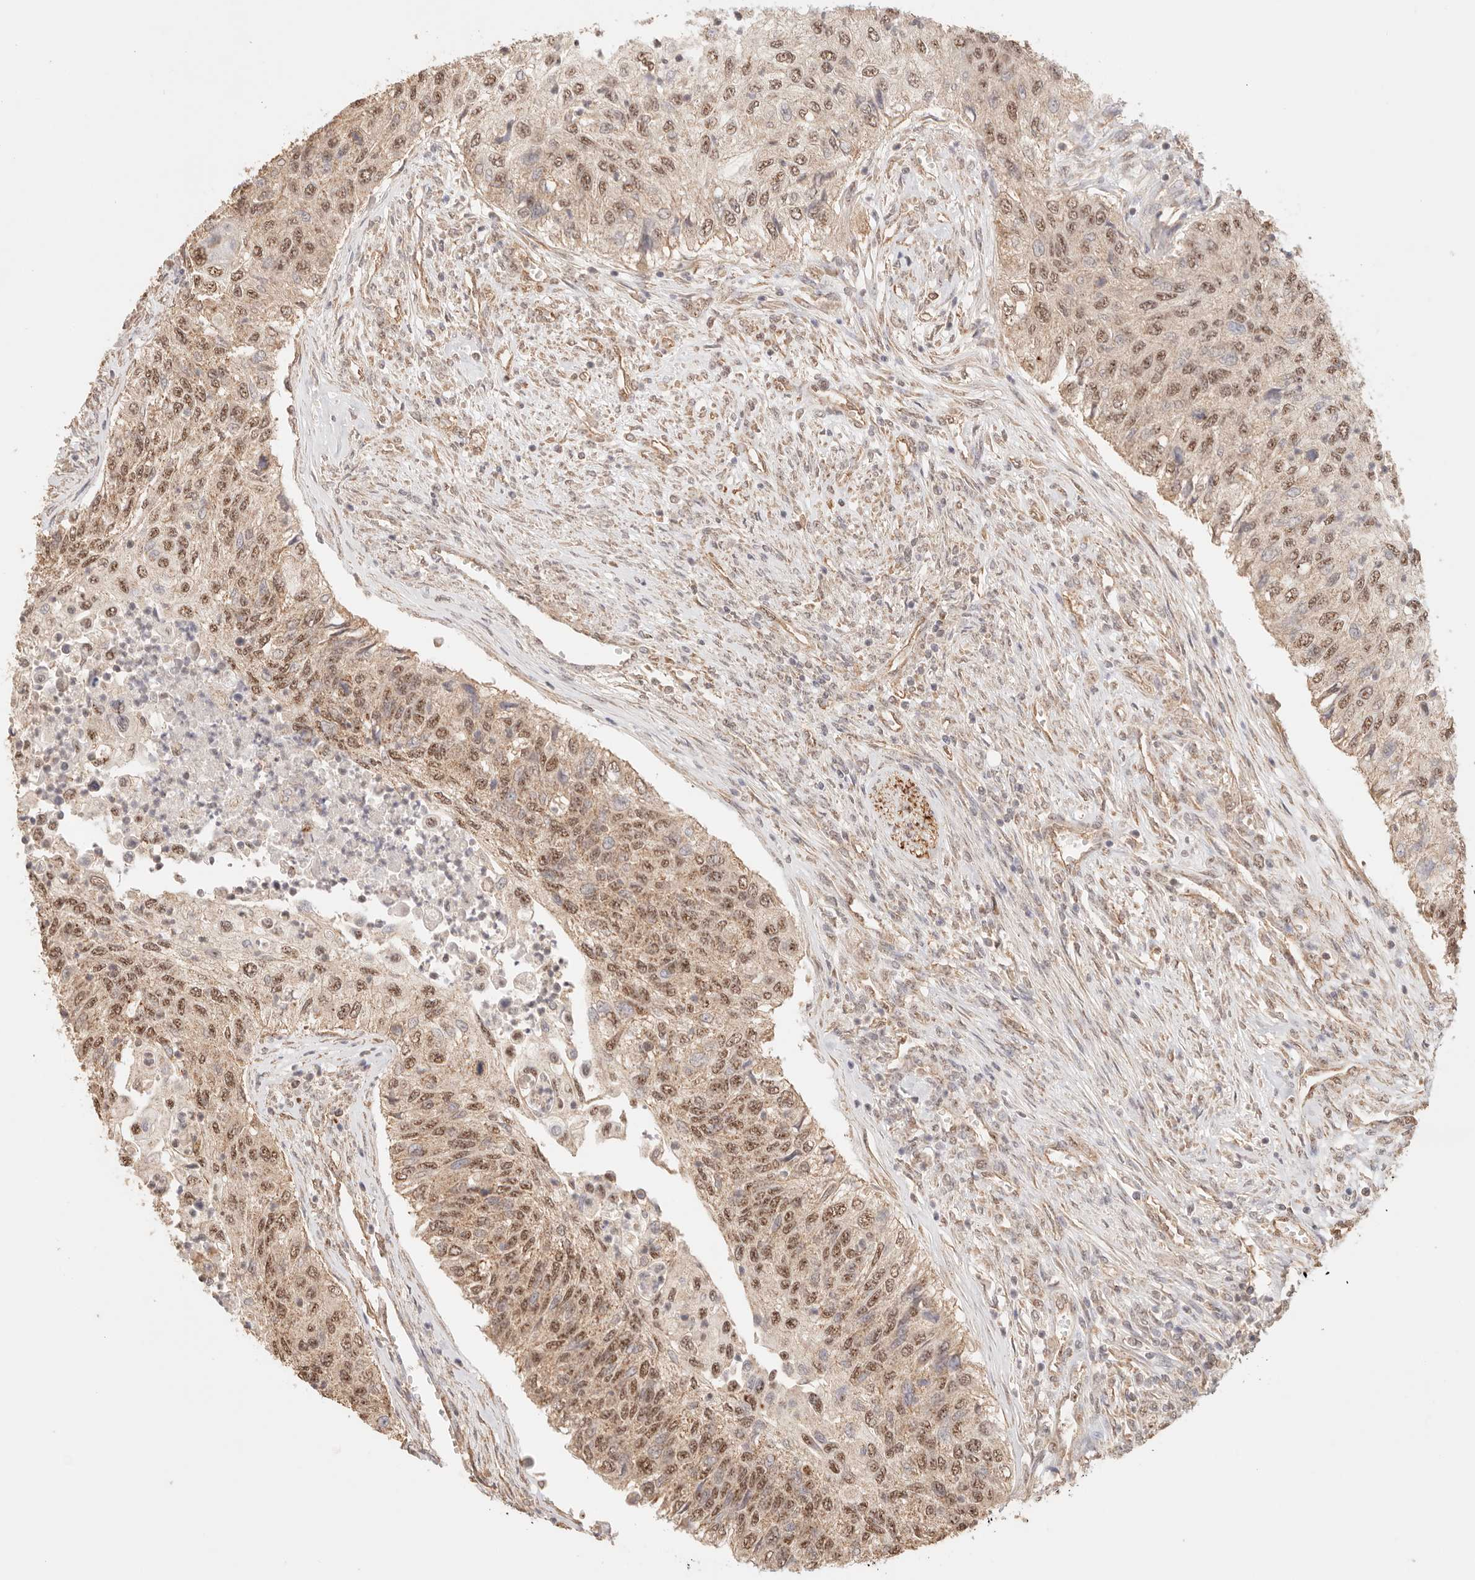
{"staining": {"intensity": "moderate", "quantity": ">75%", "location": "nuclear"}, "tissue": "urothelial cancer", "cell_type": "Tumor cells", "image_type": "cancer", "snomed": [{"axis": "morphology", "description": "Urothelial carcinoma, High grade"}, {"axis": "topography", "description": "Urinary bladder"}], "caption": "Protein analysis of urothelial cancer tissue demonstrates moderate nuclear staining in approximately >75% of tumor cells.", "gene": "IL1R2", "patient": {"sex": "female", "age": 60}}